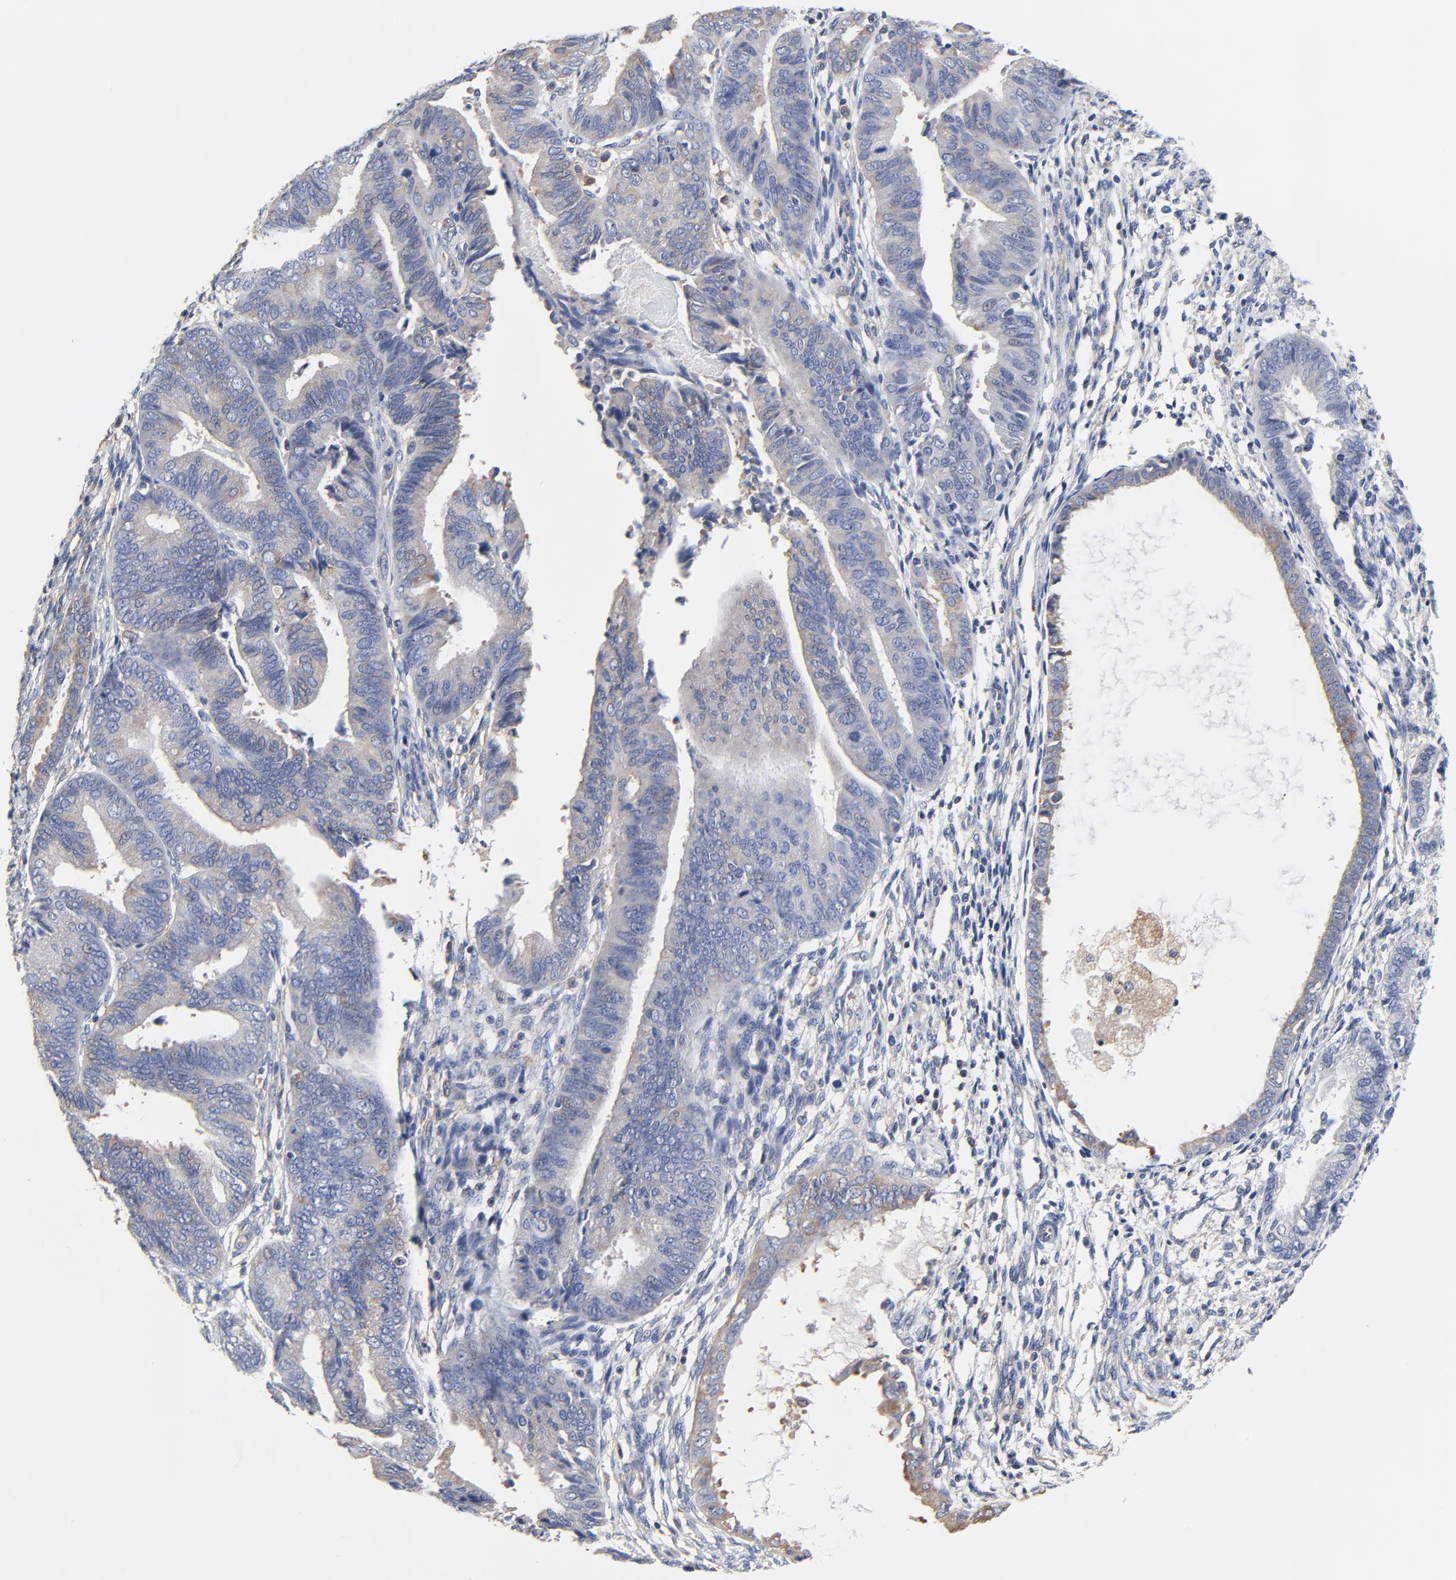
{"staining": {"intensity": "weak", "quantity": "25%-75%", "location": "cytoplasmic/membranous"}, "tissue": "endometrial cancer", "cell_type": "Tumor cells", "image_type": "cancer", "snomed": [{"axis": "morphology", "description": "Adenocarcinoma, NOS"}, {"axis": "topography", "description": "Endometrium"}], "caption": "Immunohistochemistry (IHC) of endometrial cancer reveals low levels of weak cytoplasmic/membranous staining in approximately 25%-75% of tumor cells.", "gene": "NXF3", "patient": {"sex": "female", "age": 63}}